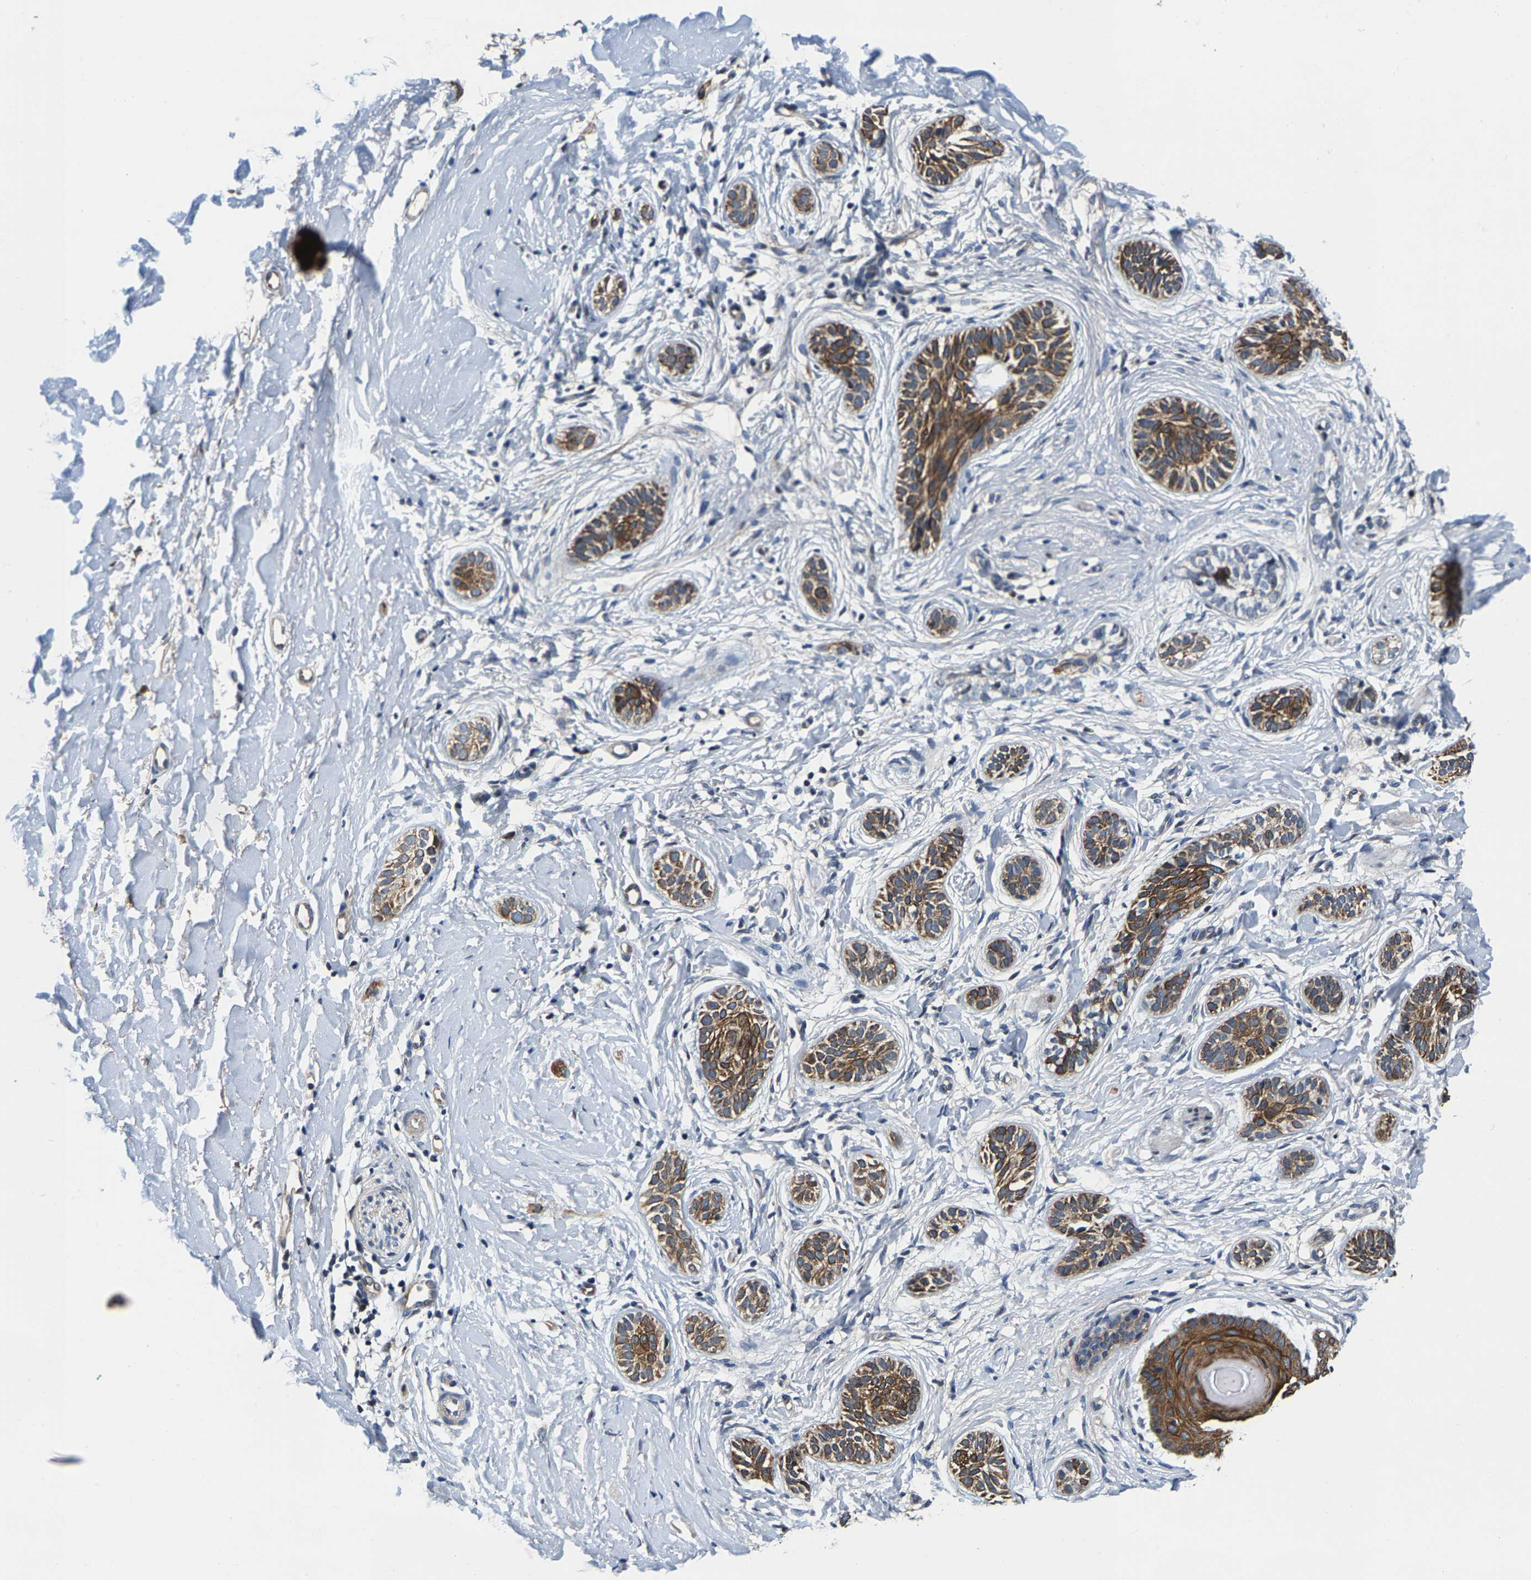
{"staining": {"intensity": "moderate", "quantity": ">75%", "location": "cytoplasmic/membranous"}, "tissue": "skin cancer", "cell_type": "Tumor cells", "image_type": "cancer", "snomed": [{"axis": "morphology", "description": "Normal tissue, NOS"}, {"axis": "morphology", "description": "Basal cell carcinoma"}, {"axis": "topography", "description": "Skin"}], "caption": "Immunohistochemistry micrograph of human skin basal cell carcinoma stained for a protein (brown), which shows medium levels of moderate cytoplasmic/membranous positivity in approximately >75% of tumor cells.", "gene": "GTPBP10", "patient": {"sex": "male", "age": 63}}